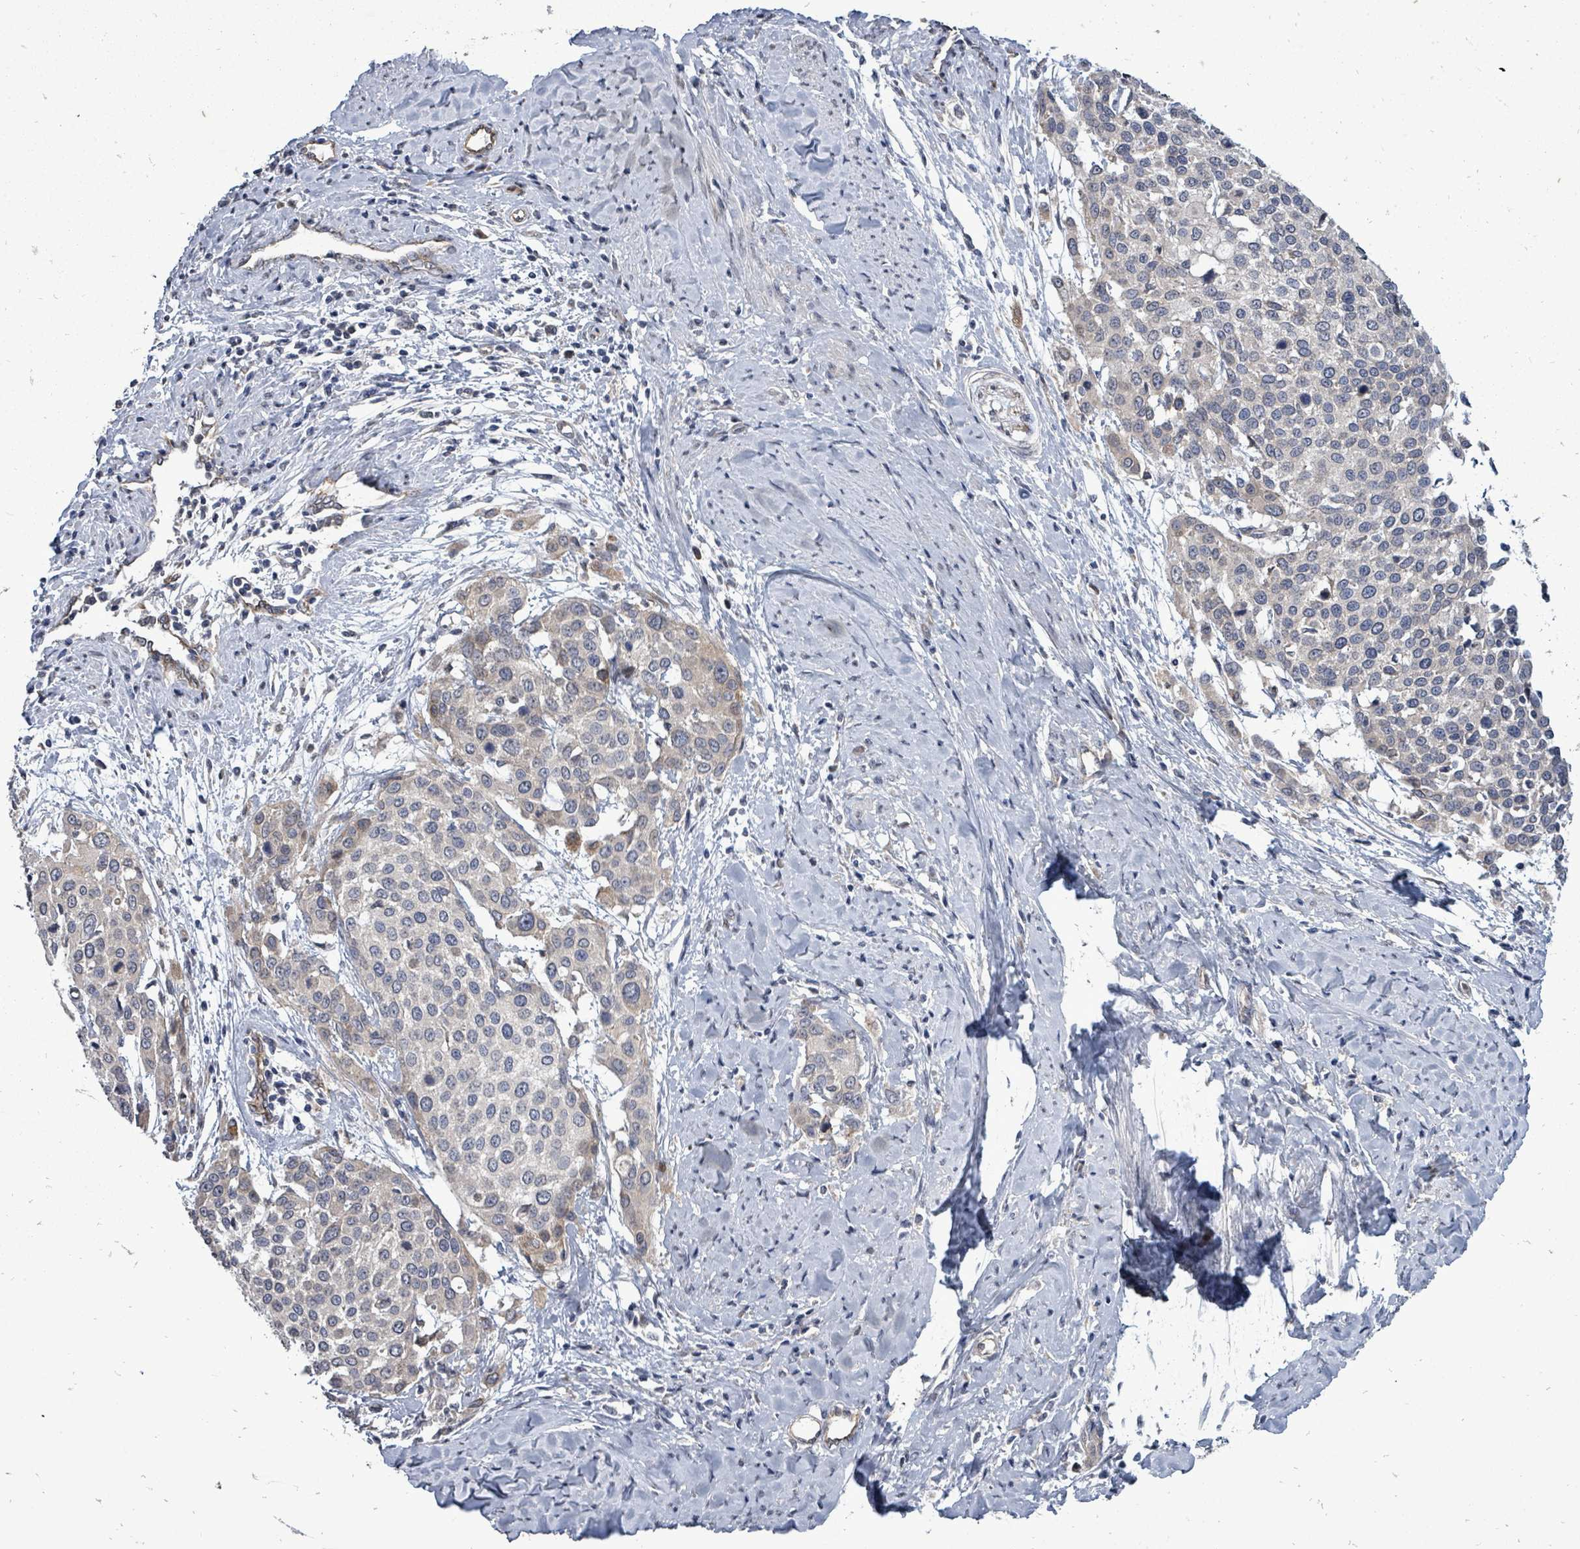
{"staining": {"intensity": "weak", "quantity": "25%-75%", "location": "cytoplasmic/membranous"}, "tissue": "cervical cancer", "cell_type": "Tumor cells", "image_type": "cancer", "snomed": [{"axis": "morphology", "description": "Squamous cell carcinoma, NOS"}, {"axis": "topography", "description": "Cervix"}], "caption": "Protein expression by immunohistochemistry (IHC) exhibits weak cytoplasmic/membranous expression in about 25%-75% of tumor cells in cervical cancer.", "gene": "RALGAPB", "patient": {"sex": "female", "age": 44}}